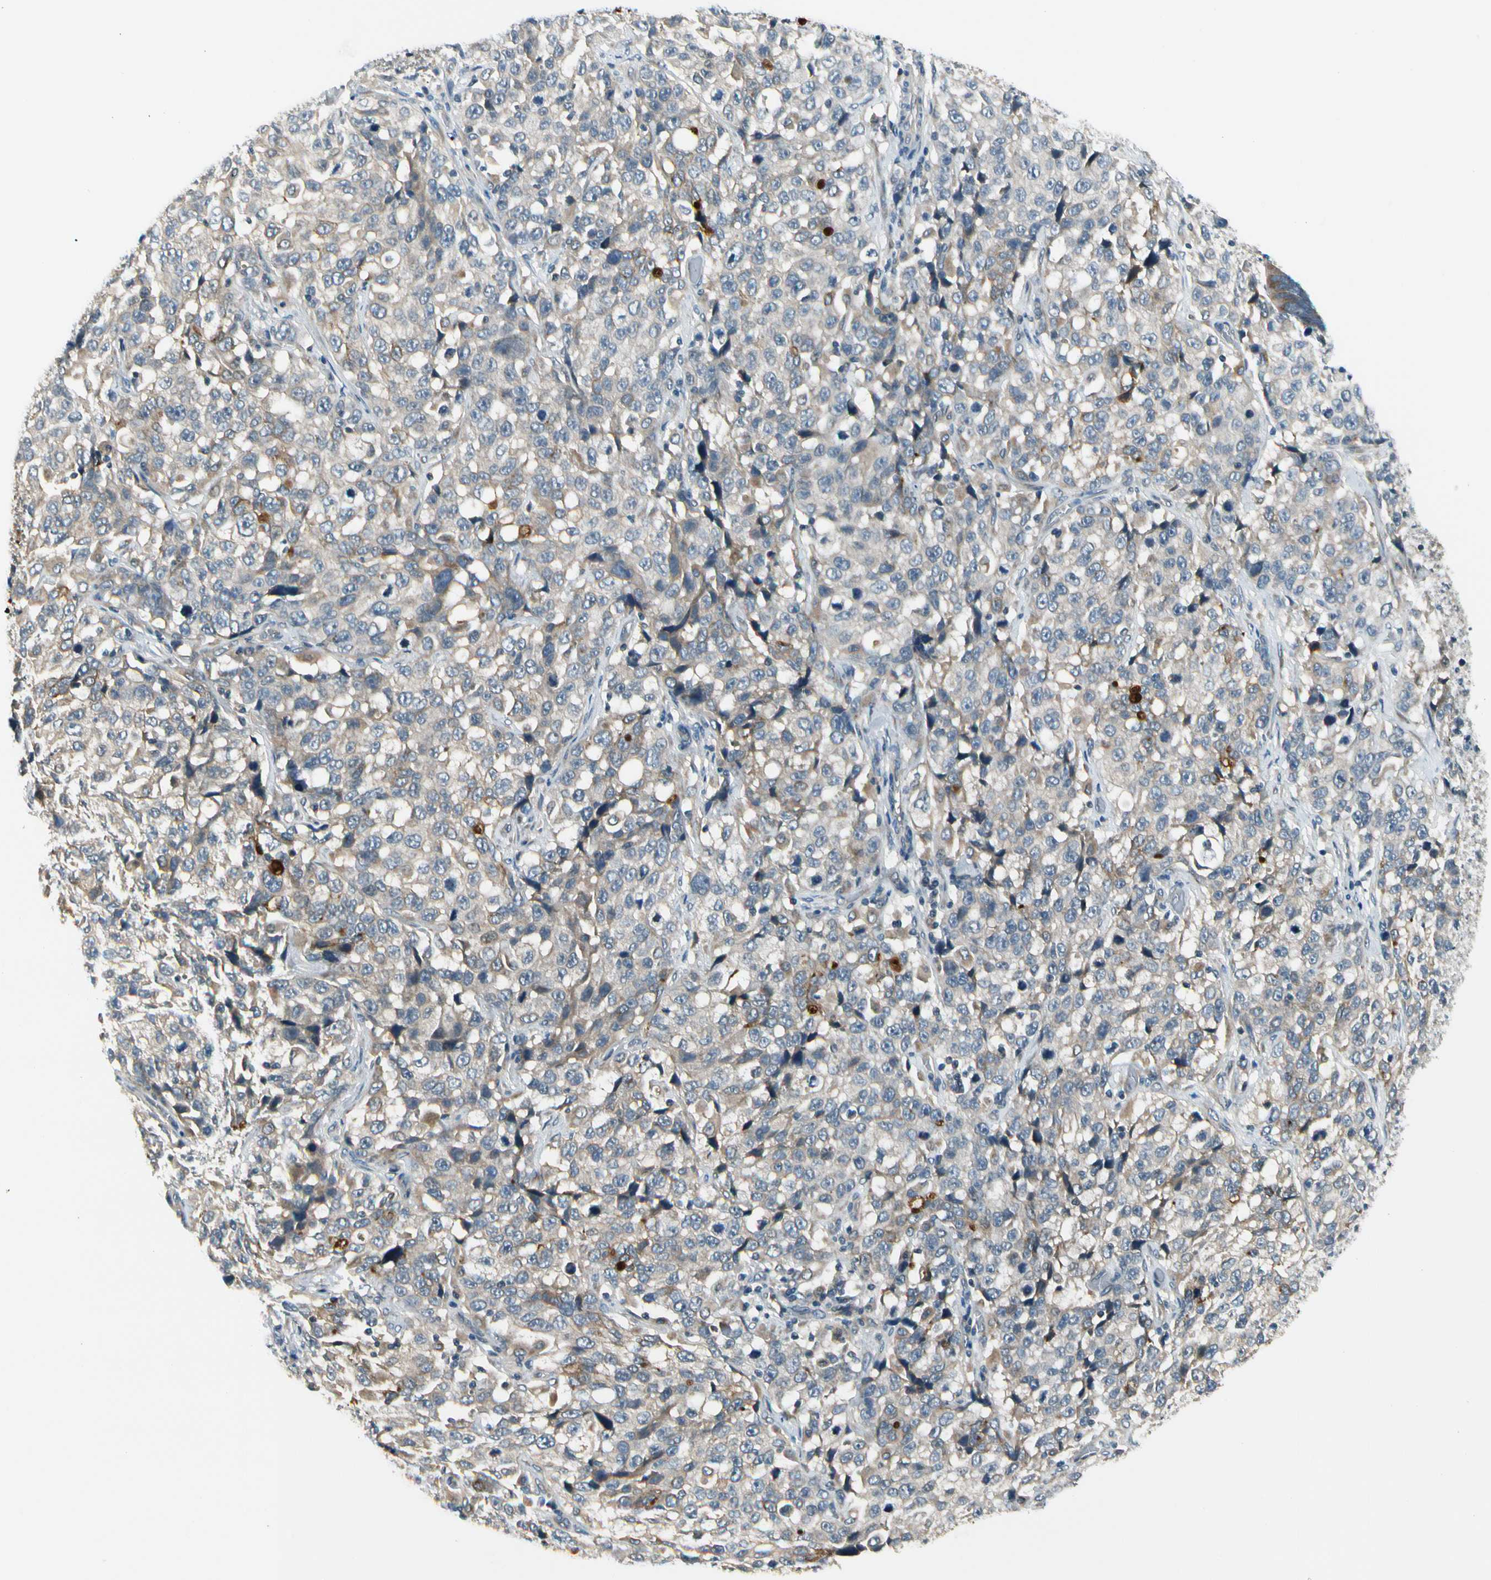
{"staining": {"intensity": "weak", "quantity": "25%-75%", "location": "cytoplasmic/membranous"}, "tissue": "stomach cancer", "cell_type": "Tumor cells", "image_type": "cancer", "snomed": [{"axis": "morphology", "description": "Normal tissue, NOS"}, {"axis": "morphology", "description": "Adenocarcinoma, NOS"}, {"axis": "topography", "description": "Stomach"}], "caption": "Immunohistochemistry (IHC) staining of stomach adenocarcinoma, which displays low levels of weak cytoplasmic/membranous positivity in about 25%-75% of tumor cells indicating weak cytoplasmic/membranous protein expression. The staining was performed using DAB (brown) for protein detection and nuclei were counterstained in hematoxylin (blue).", "gene": "BNIP1", "patient": {"sex": "male", "age": 48}}